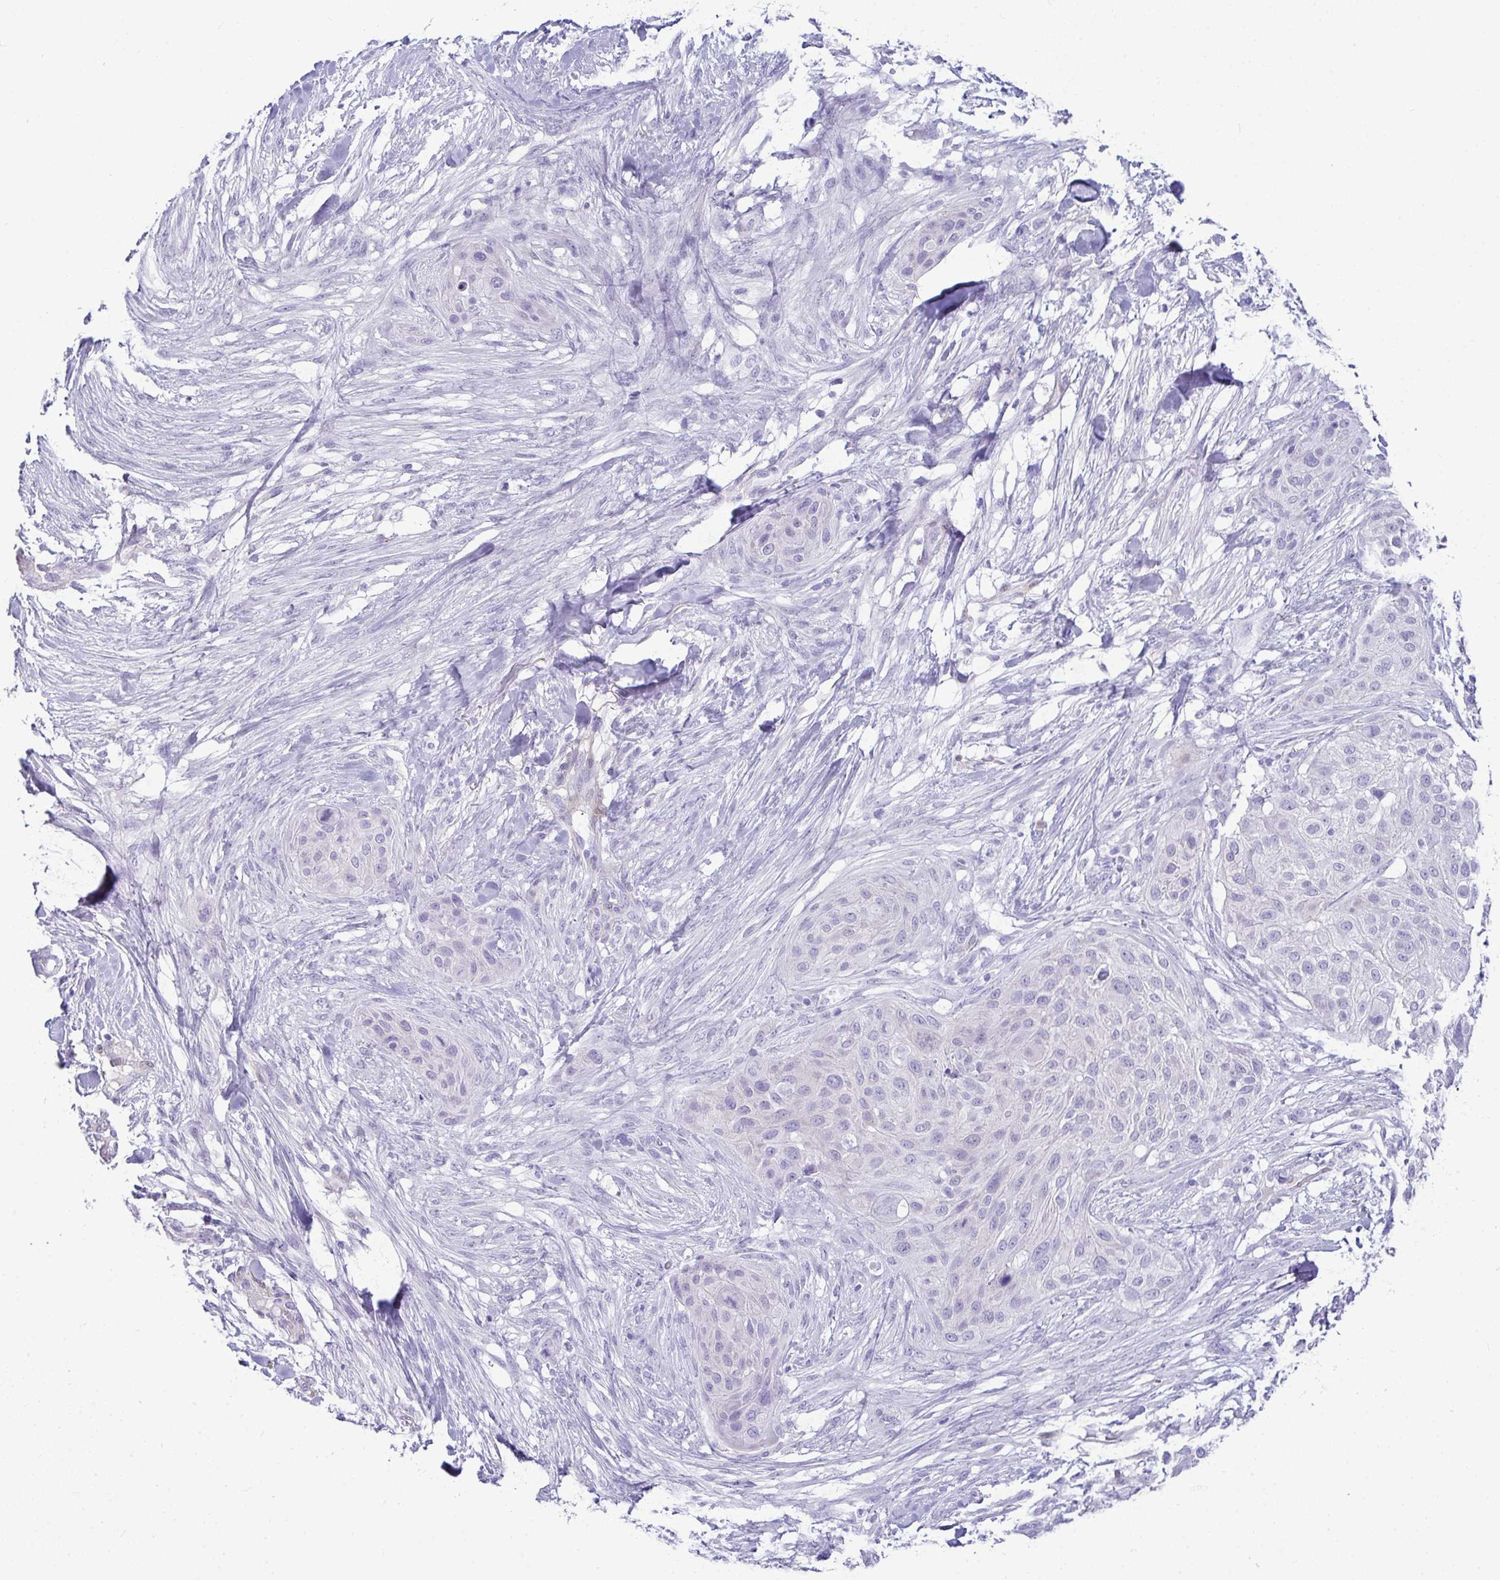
{"staining": {"intensity": "negative", "quantity": "none", "location": "none"}, "tissue": "skin cancer", "cell_type": "Tumor cells", "image_type": "cancer", "snomed": [{"axis": "morphology", "description": "Squamous cell carcinoma, NOS"}, {"axis": "topography", "description": "Skin"}], "caption": "An IHC image of skin cancer is shown. There is no staining in tumor cells of skin cancer. (IHC, brightfield microscopy, high magnification).", "gene": "HSPB6", "patient": {"sex": "female", "age": 87}}